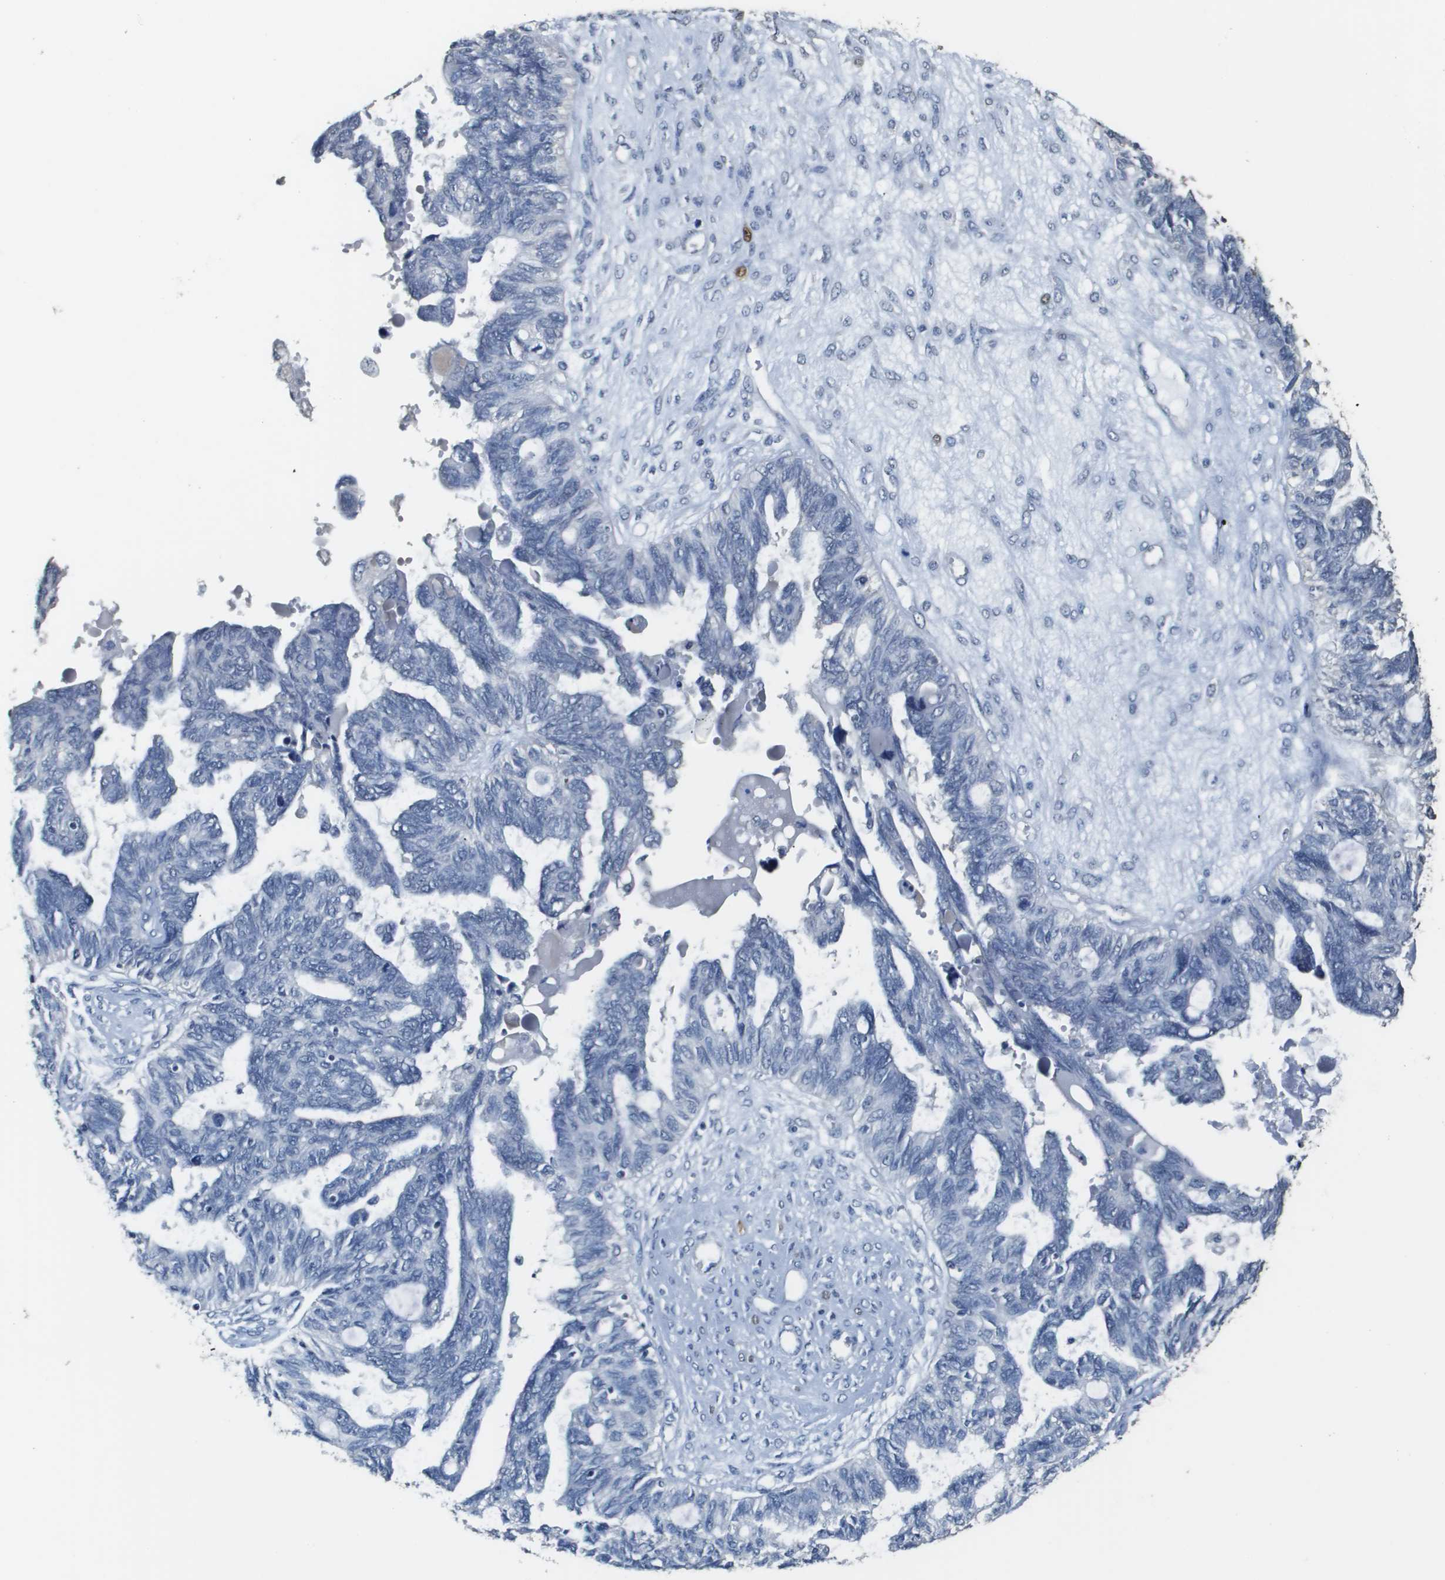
{"staining": {"intensity": "negative", "quantity": "none", "location": "none"}, "tissue": "ovarian cancer", "cell_type": "Tumor cells", "image_type": "cancer", "snomed": [{"axis": "morphology", "description": "Cystadenocarcinoma, serous, NOS"}, {"axis": "topography", "description": "Ovary"}], "caption": "An immunohistochemistry histopathology image of ovarian cancer (serous cystadenocarcinoma) is shown. There is no staining in tumor cells of ovarian cancer (serous cystadenocarcinoma). The staining is performed using DAB (3,3'-diaminobenzidine) brown chromogen with nuclei counter-stained in using hematoxylin.", "gene": "MT3", "patient": {"sex": "female", "age": 79}}